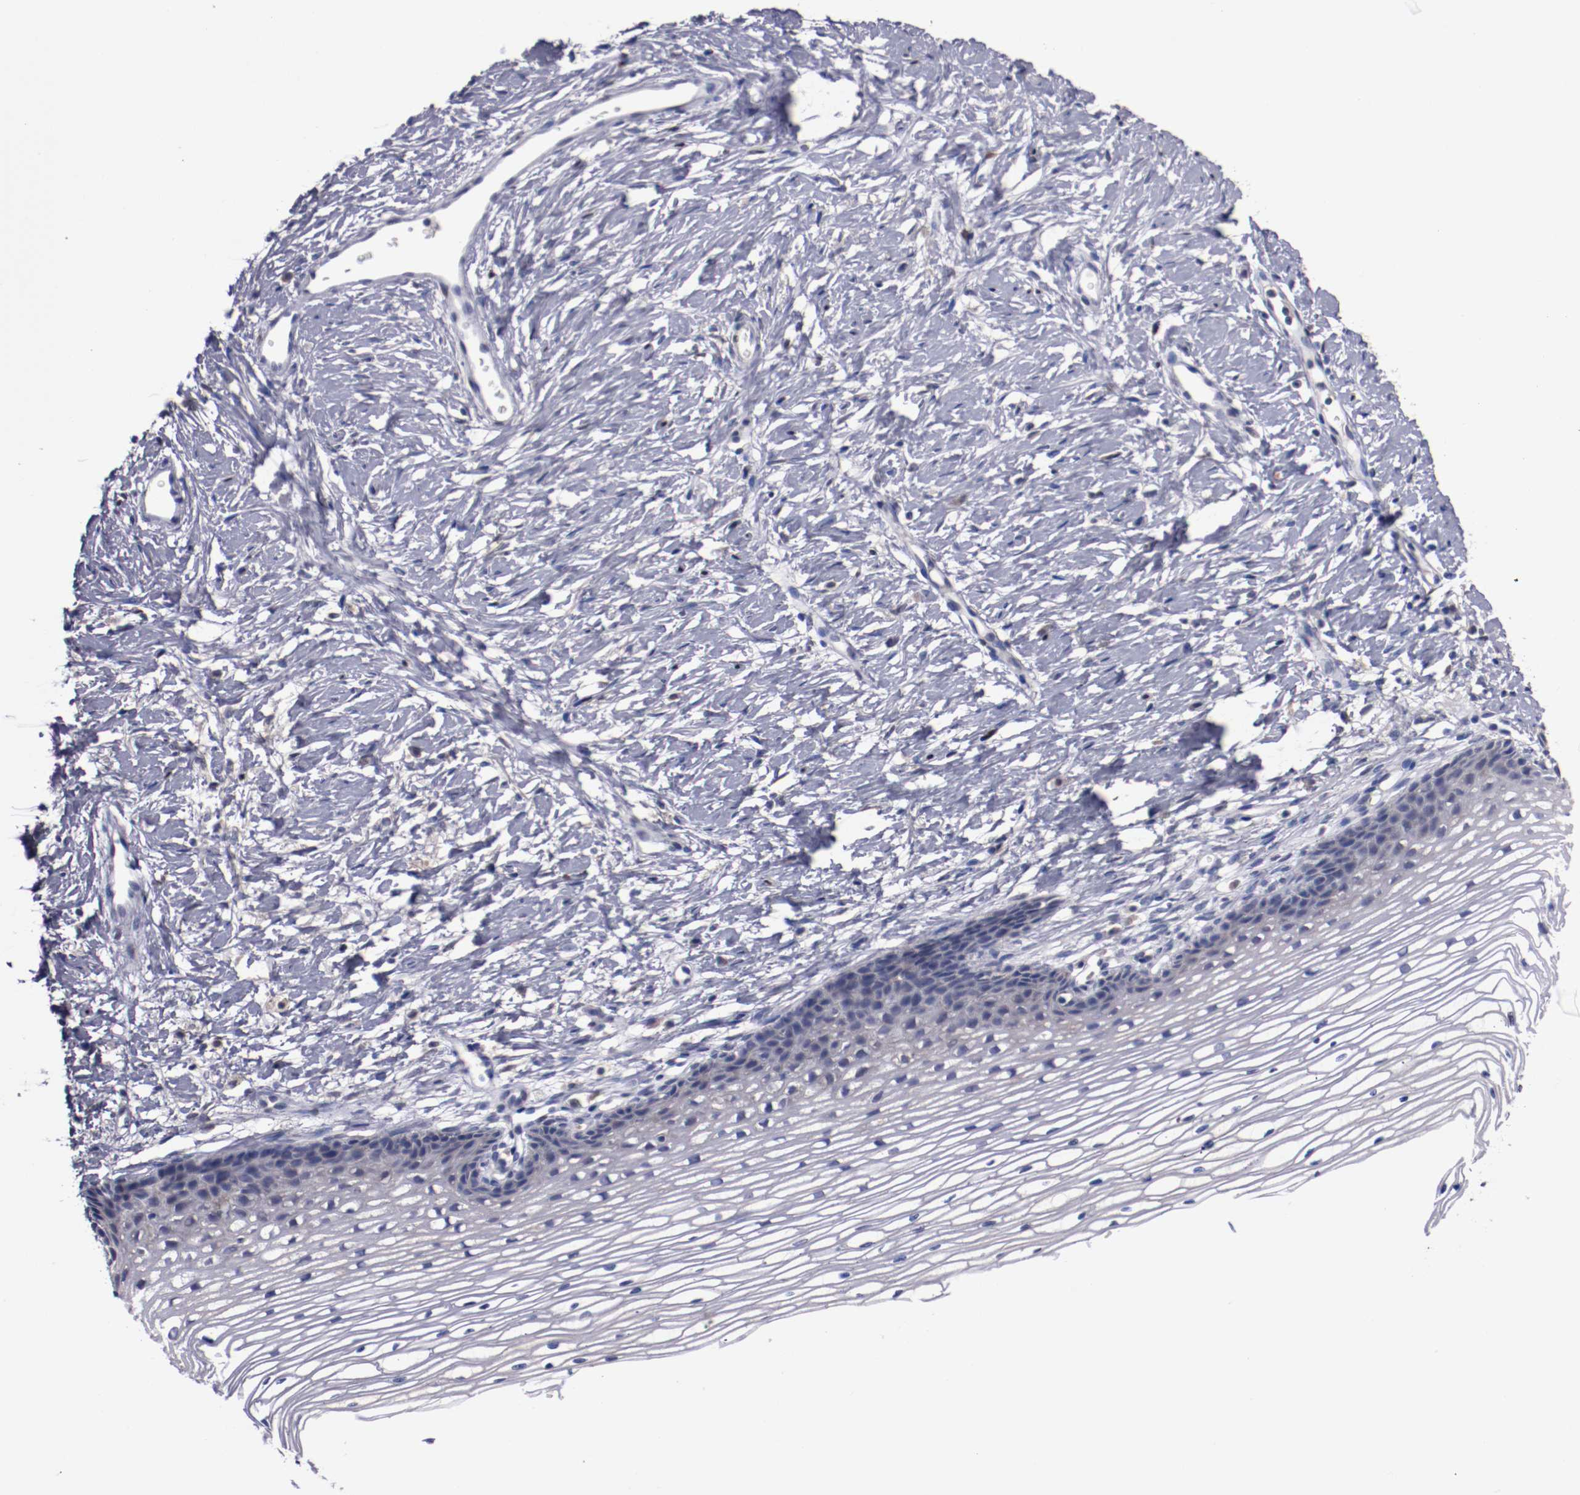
{"staining": {"intensity": "weak", "quantity": "<25%", "location": "cytoplasmic/membranous"}, "tissue": "cervix", "cell_type": "Glandular cells", "image_type": "normal", "snomed": [{"axis": "morphology", "description": "Normal tissue, NOS"}, {"axis": "topography", "description": "Cervix"}], "caption": "Immunohistochemical staining of benign cervix shows no significant positivity in glandular cells.", "gene": "FAM81A", "patient": {"sex": "female", "age": 77}}